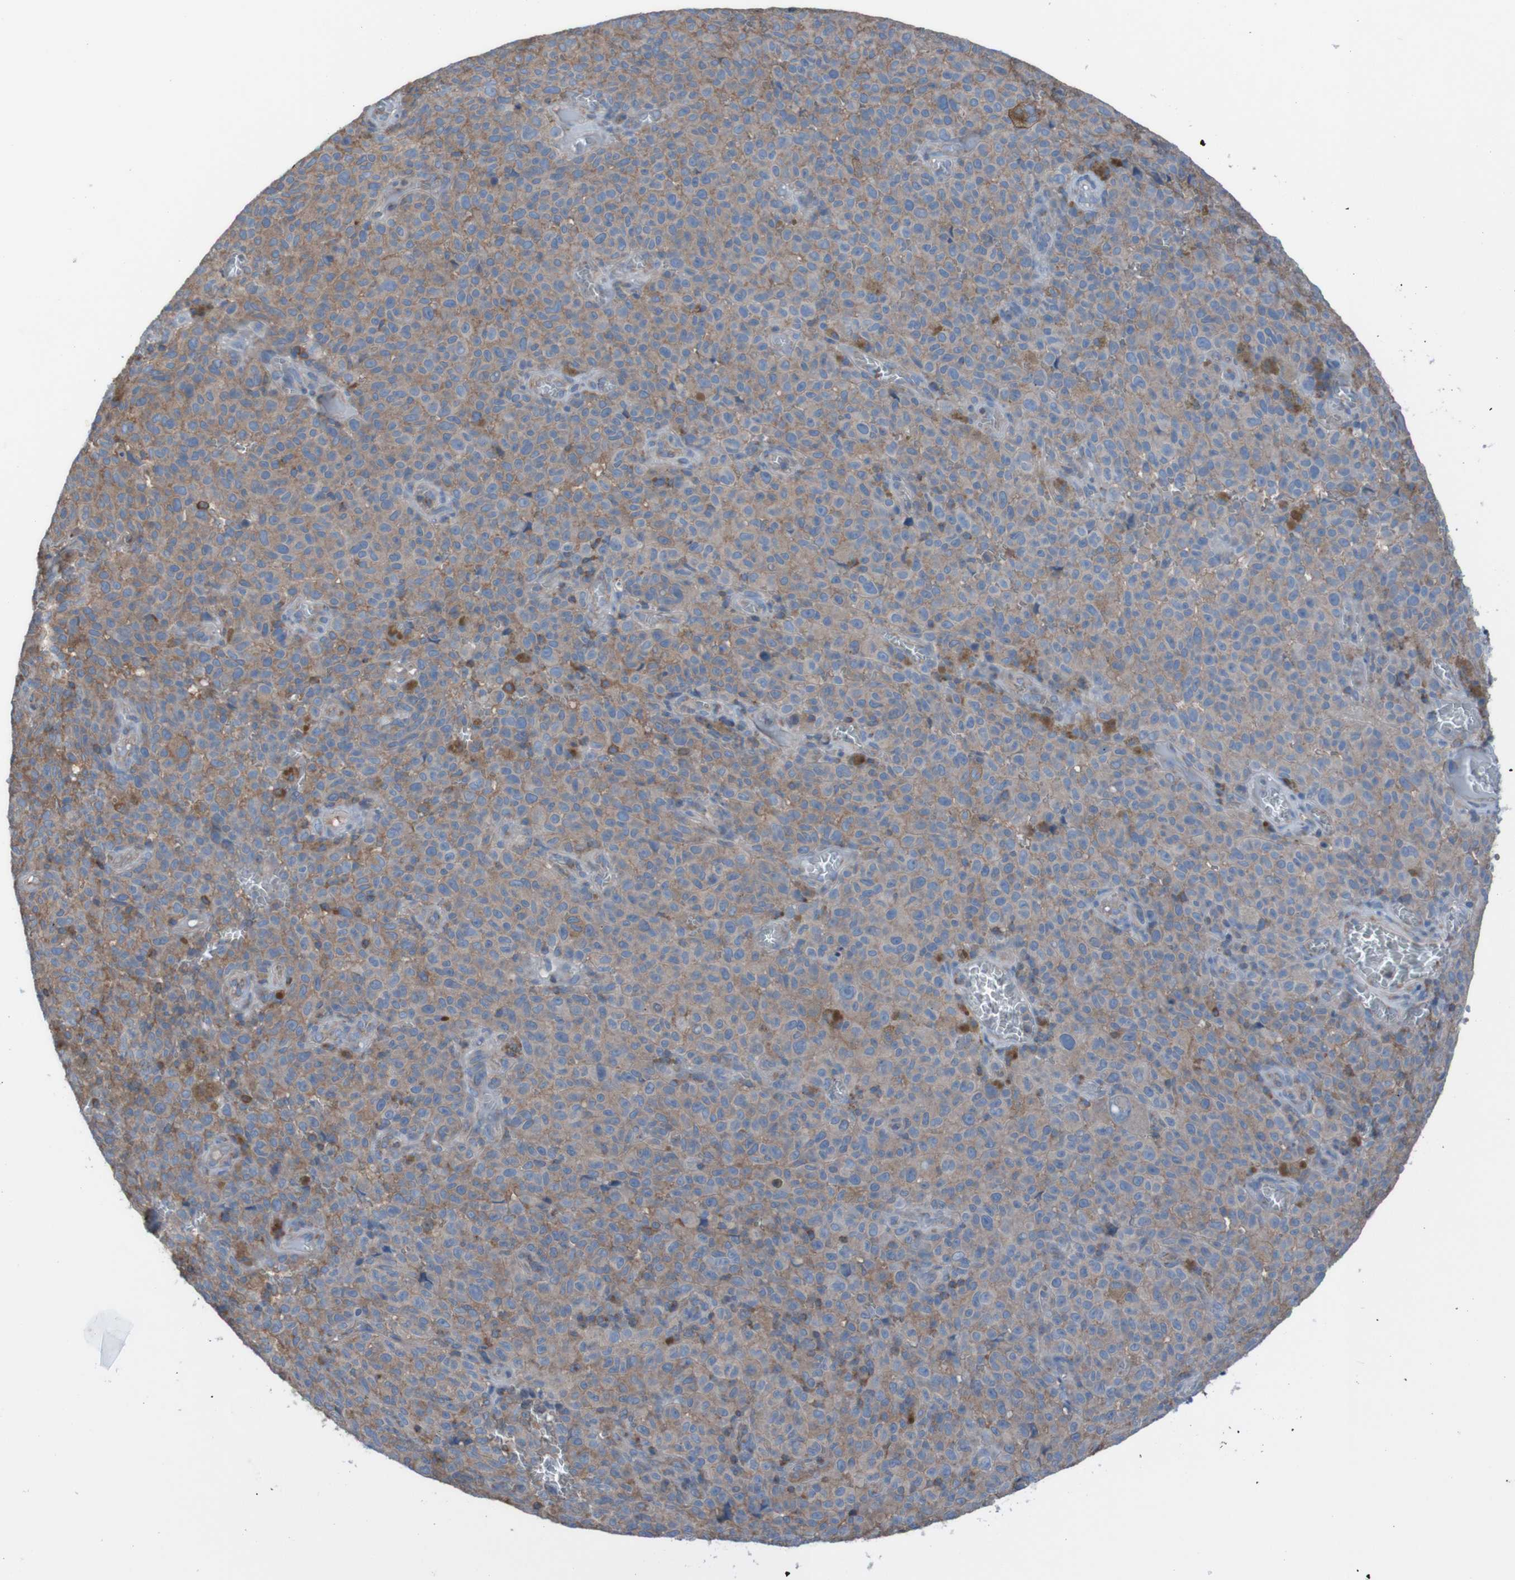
{"staining": {"intensity": "moderate", "quantity": ">75%", "location": "cytoplasmic/membranous"}, "tissue": "melanoma", "cell_type": "Tumor cells", "image_type": "cancer", "snomed": [{"axis": "morphology", "description": "Malignant melanoma, NOS"}, {"axis": "topography", "description": "Skin"}], "caption": "A photomicrograph of human malignant melanoma stained for a protein displays moderate cytoplasmic/membranous brown staining in tumor cells. (DAB IHC, brown staining for protein, blue staining for nuclei).", "gene": "MINAR1", "patient": {"sex": "female", "age": 82}}